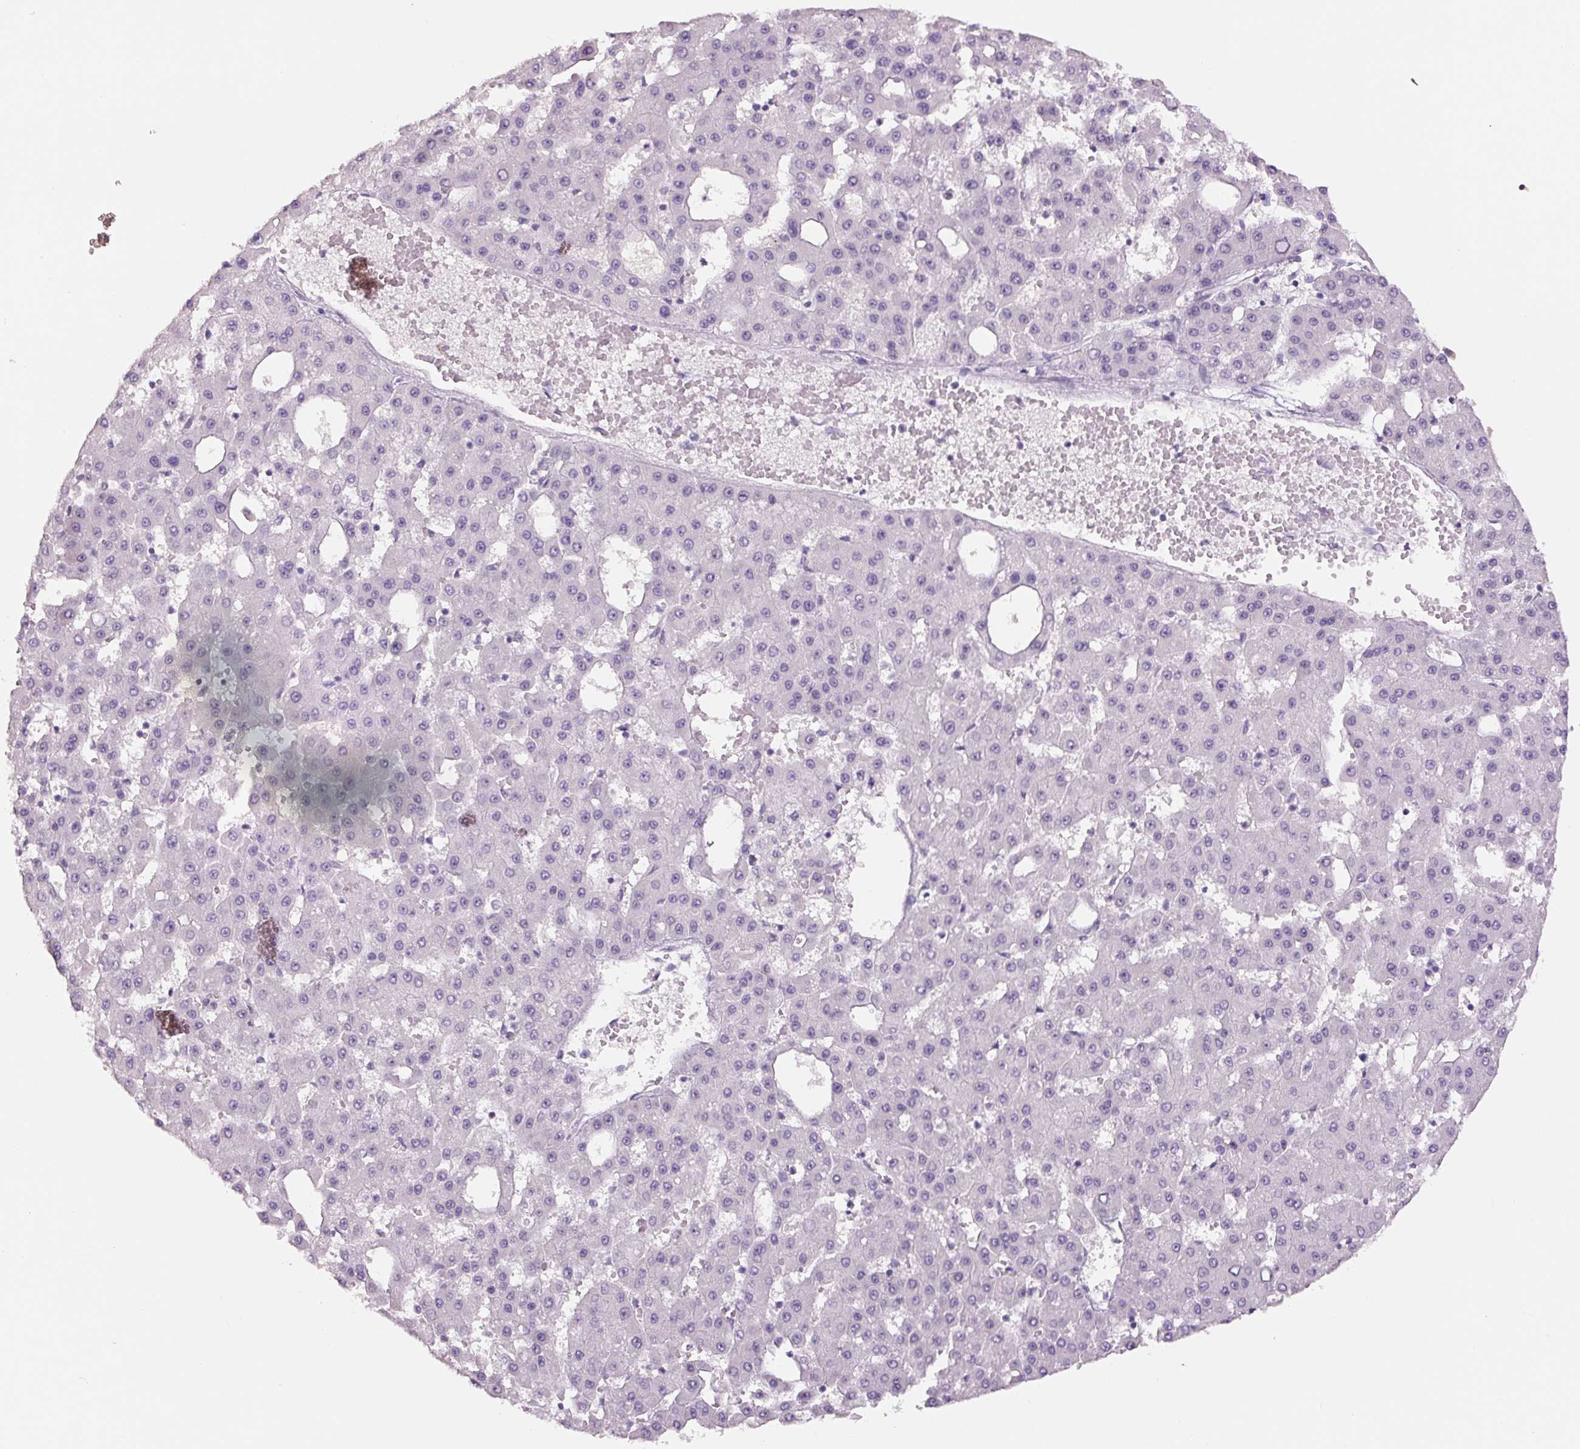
{"staining": {"intensity": "negative", "quantity": "none", "location": "none"}, "tissue": "liver cancer", "cell_type": "Tumor cells", "image_type": "cancer", "snomed": [{"axis": "morphology", "description": "Carcinoma, Hepatocellular, NOS"}, {"axis": "topography", "description": "Liver"}], "caption": "High magnification brightfield microscopy of liver cancer (hepatocellular carcinoma) stained with DAB (brown) and counterstained with hematoxylin (blue): tumor cells show no significant positivity. (DAB (3,3'-diaminobenzidine) IHC visualized using brightfield microscopy, high magnification).", "gene": "SIX1", "patient": {"sex": "male", "age": 47}}